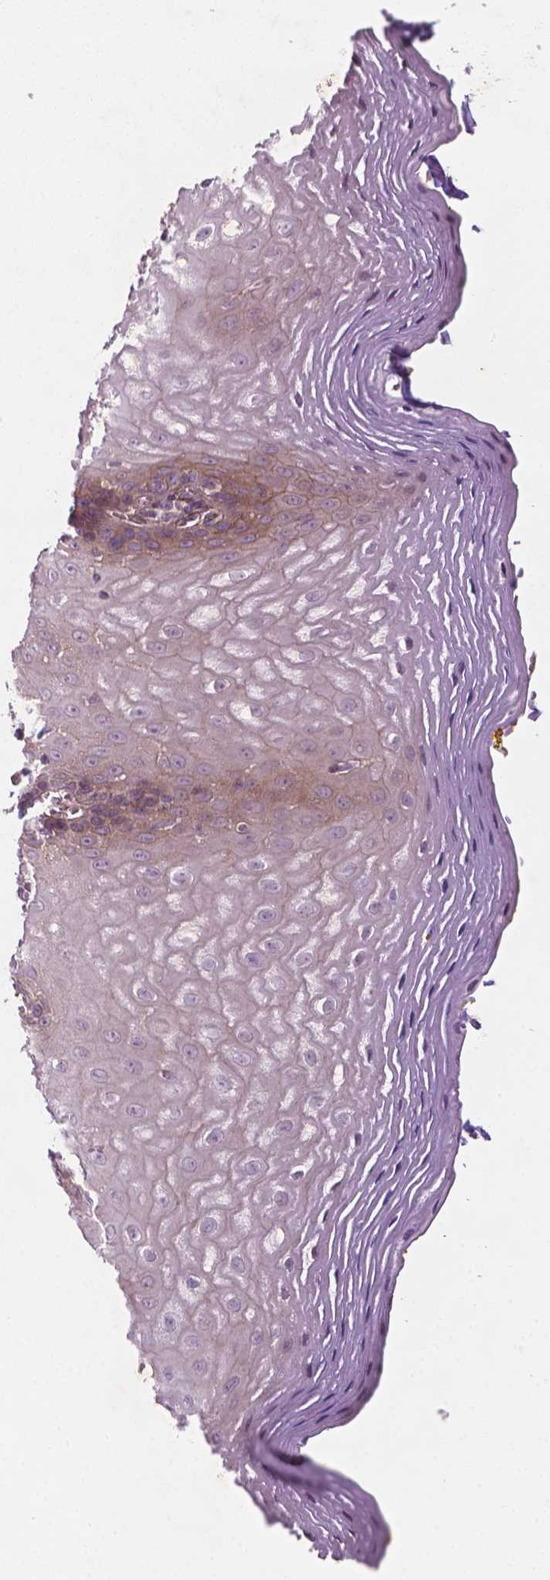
{"staining": {"intensity": "negative", "quantity": "none", "location": "none"}, "tissue": "esophagus", "cell_type": "Squamous epithelial cells", "image_type": "normal", "snomed": [{"axis": "morphology", "description": "Normal tissue, NOS"}, {"axis": "topography", "description": "Esophagus"}], "caption": "Histopathology image shows no protein expression in squamous epithelial cells of benign esophagus.", "gene": "TCHP", "patient": {"sex": "female", "age": 68}}